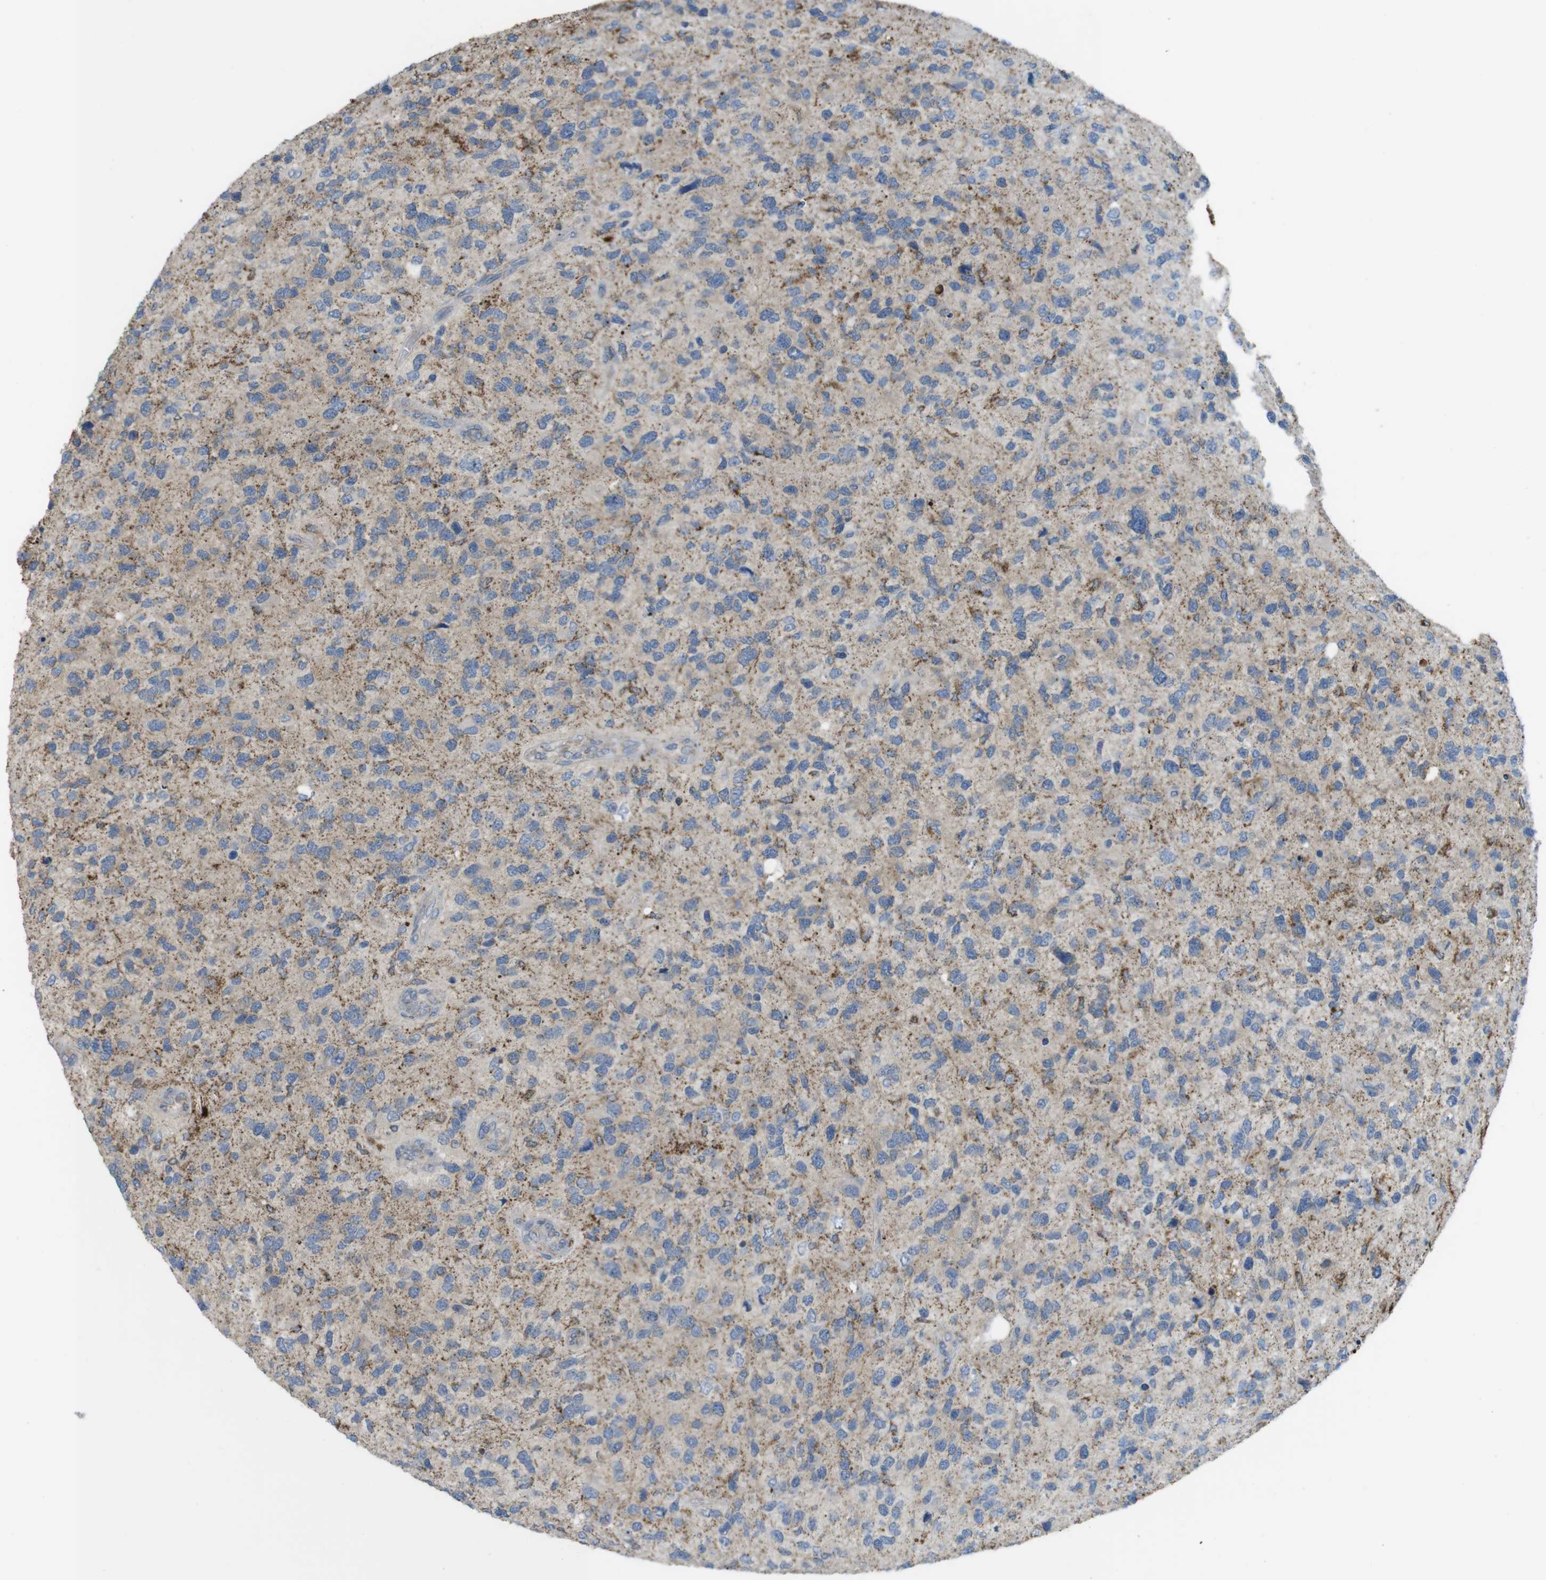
{"staining": {"intensity": "weak", "quantity": "<25%", "location": "cytoplasmic/membranous"}, "tissue": "glioma", "cell_type": "Tumor cells", "image_type": "cancer", "snomed": [{"axis": "morphology", "description": "Glioma, malignant, High grade"}, {"axis": "topography", "description": "Brain"}], "caption": "The immunohistochemistry (IHC) image has no significant staining in tumor cells of glioma tissue.", "gene": "GRIK2", "patient": {"sex": "female", "age": 58}}